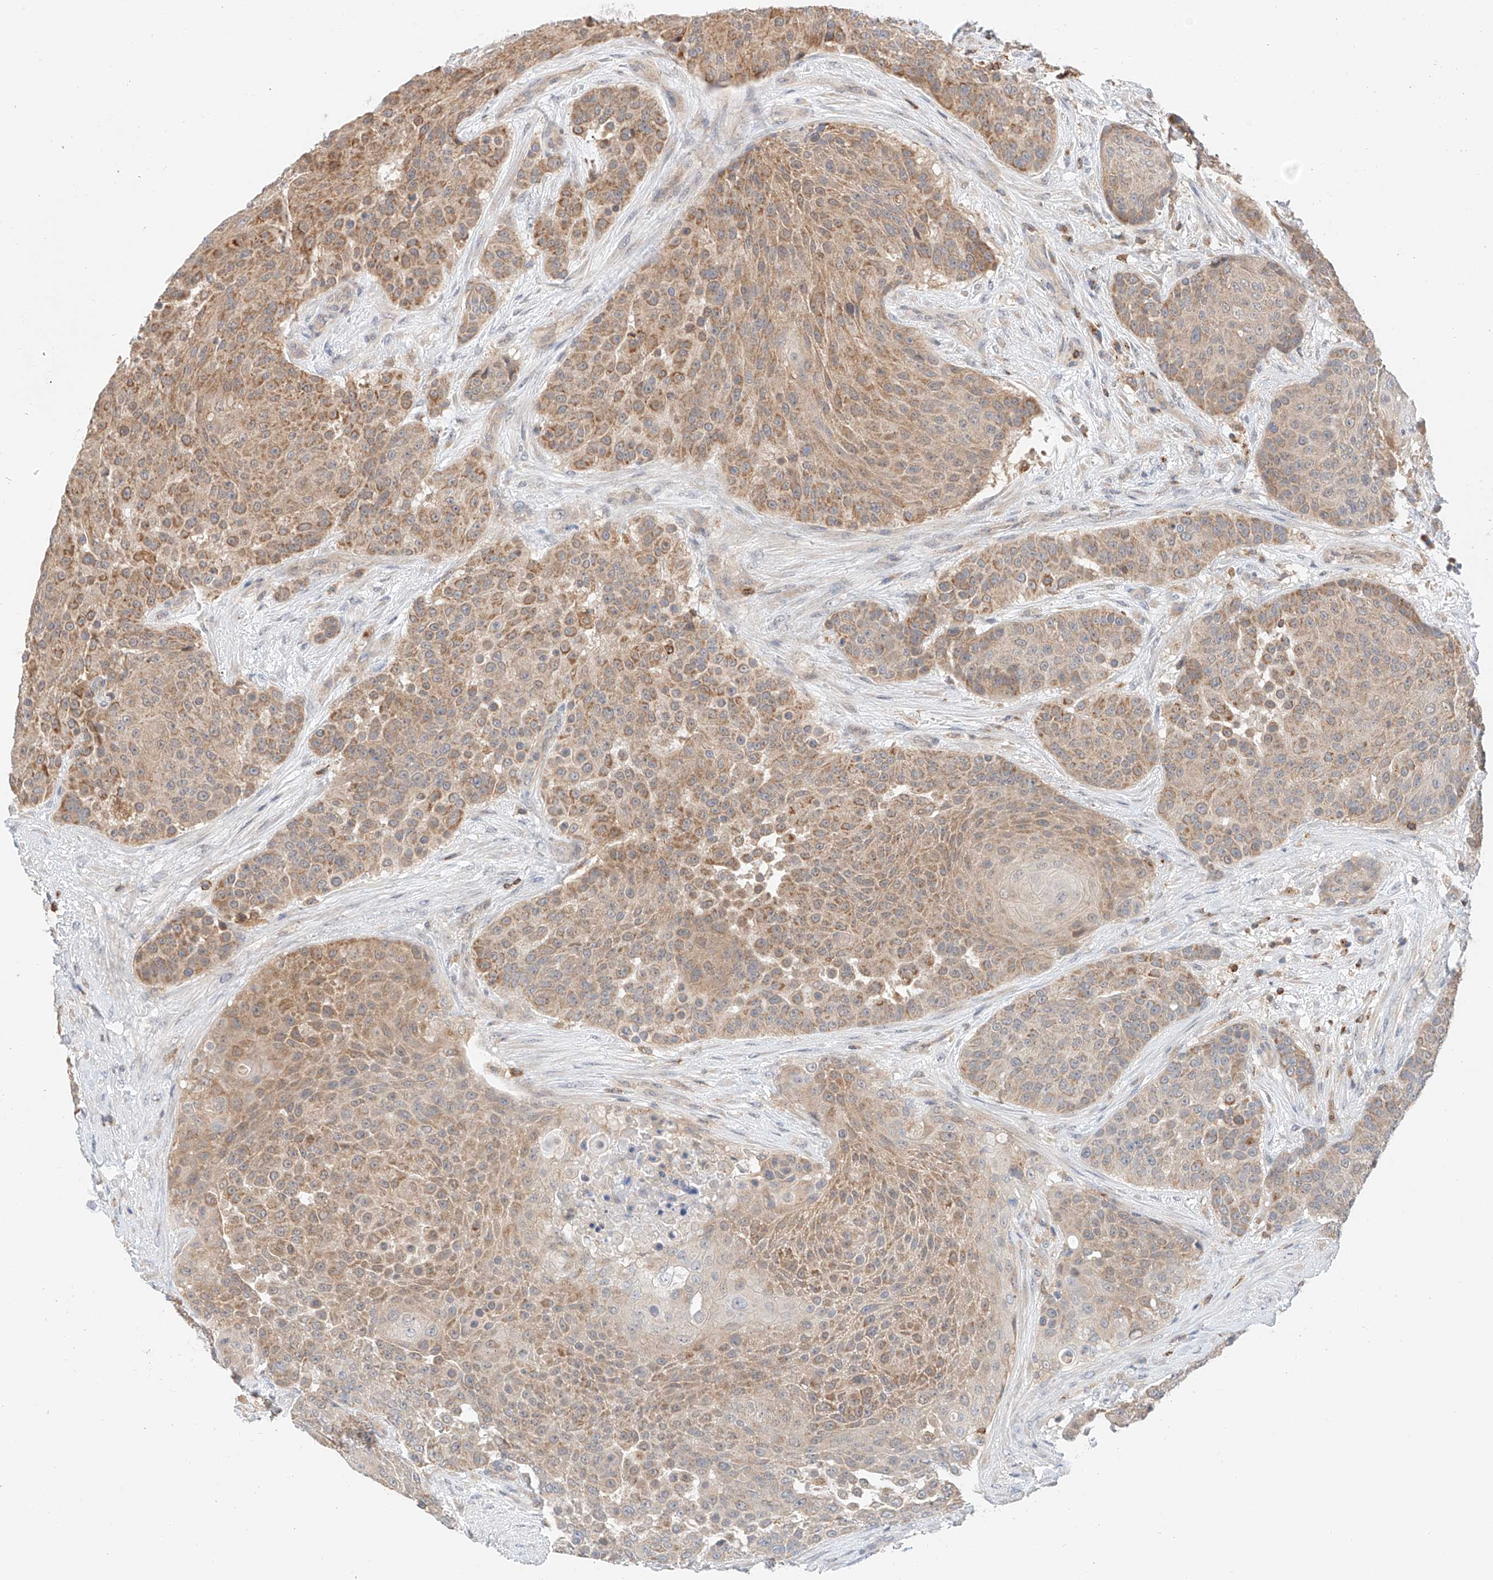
{"staining": {"intensity": "moderate", "quantity": "25%-75%", "location": "cytoplasmic/membranous"}, "tissue": "urothelial cancer", "cell_type": "Tumor cells", "image_type": "cancer", "snomed": [{"axis": "morphology", "description": "Urothelial carcinoma, High grade"}, {"axis": "topography", "description": "Urinary bladder"}], "caption": "Urothelial cancer was stained to show a protein in brown. There is medium levels of moderate cytoplasmic/membranous staining in approximately 25%-75% of tumor cells.", "gene": "MFN2", "patient": {"sex": "female", "age": 63}}